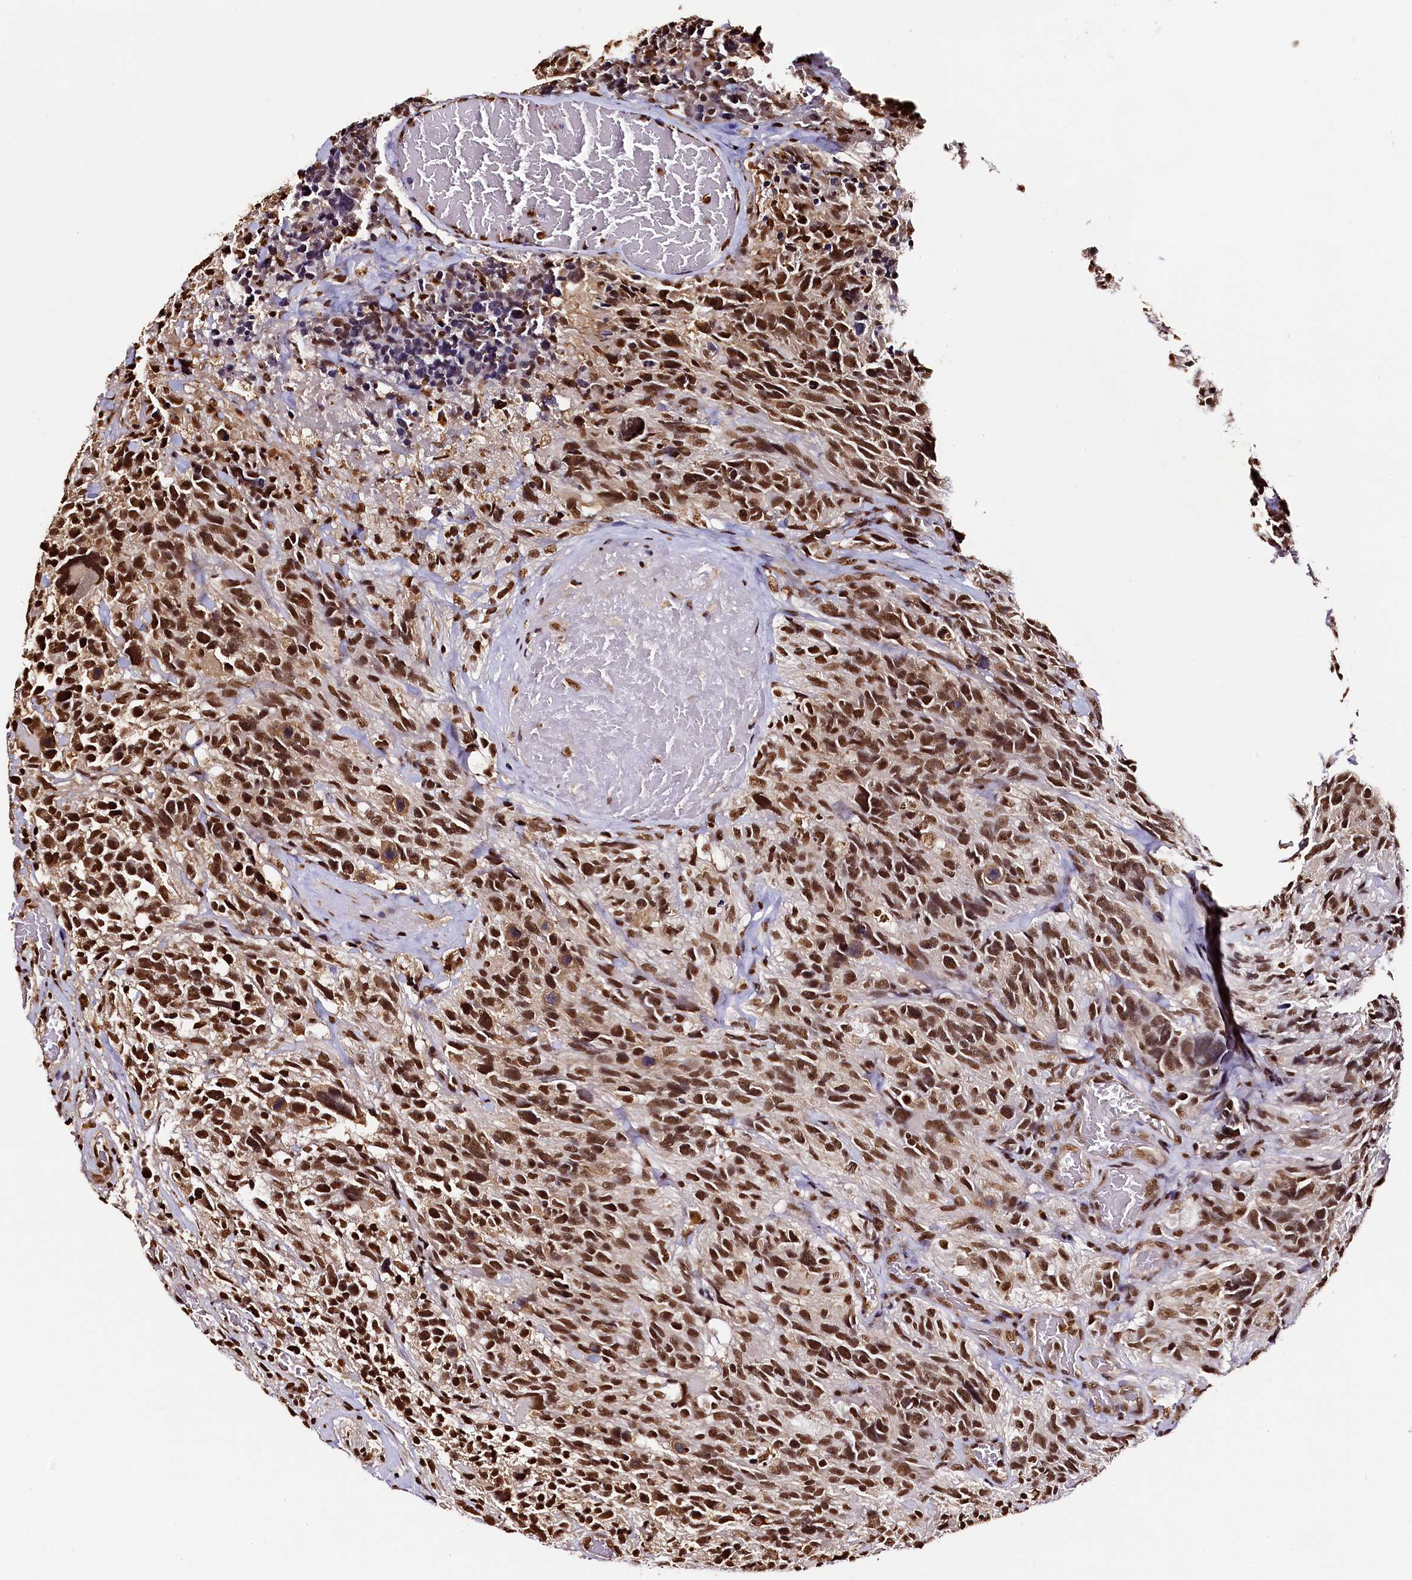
{"staining": {"intensity": "strong", "quantity": ">75%", "location": "nuclear"}, "tissue": "glioma", "cell_type": "Tumor cells", "image_type": "cancer", "snomed": [{"axis": "morphology", "description": "Glioma, malignant, High grade"}, {"axis": "topography", "description": "Brain"}], "caption": "Immunohistochemical staining of malignant glioma (high-grade) reveals strong nuclear protein expression in approximately >75% of tumor cells.", "gene": "SNRPD2", "patient": {"sex": "male", "age": 69}}